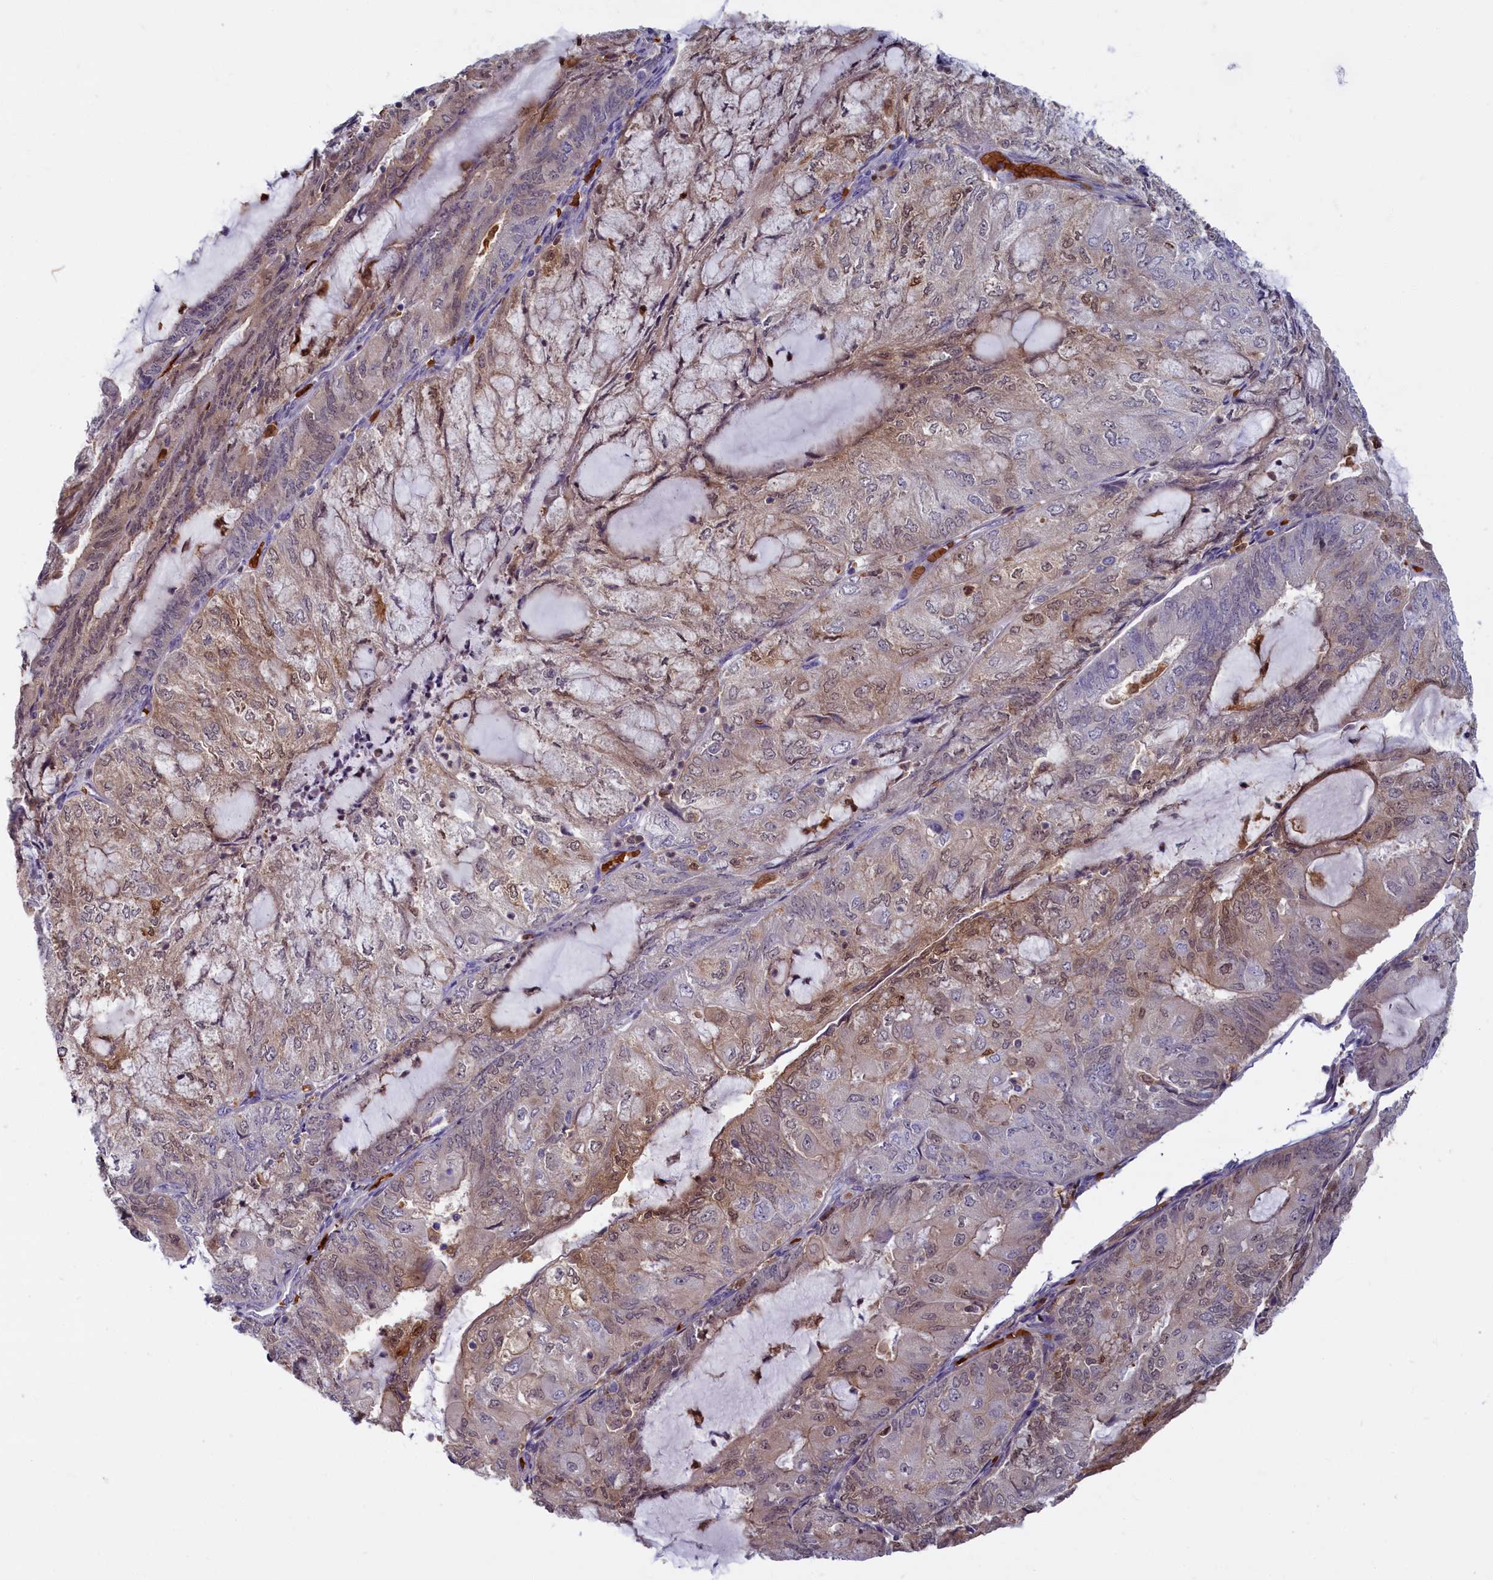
{"staining": {"intensity": "weak", "quantity": "<25%", "location": "cytoplasmic/membranous,nuclear"}, "tissue": "endometrial cancer", "cell_type": "Tumor cells", "image_type": "cancer", "snomed": [{"axis": "morphology", "description": "Adenocarcinoma, NOS"}, {"axis": "topography", "description": "Endometrium"}], "caption": "Immunohistochemistry (IHC) of endometrial cancer exhibits no positivity in tumor cells.", "gene": "BLVRB", "patient": {"sex": "female", "age": 81}}